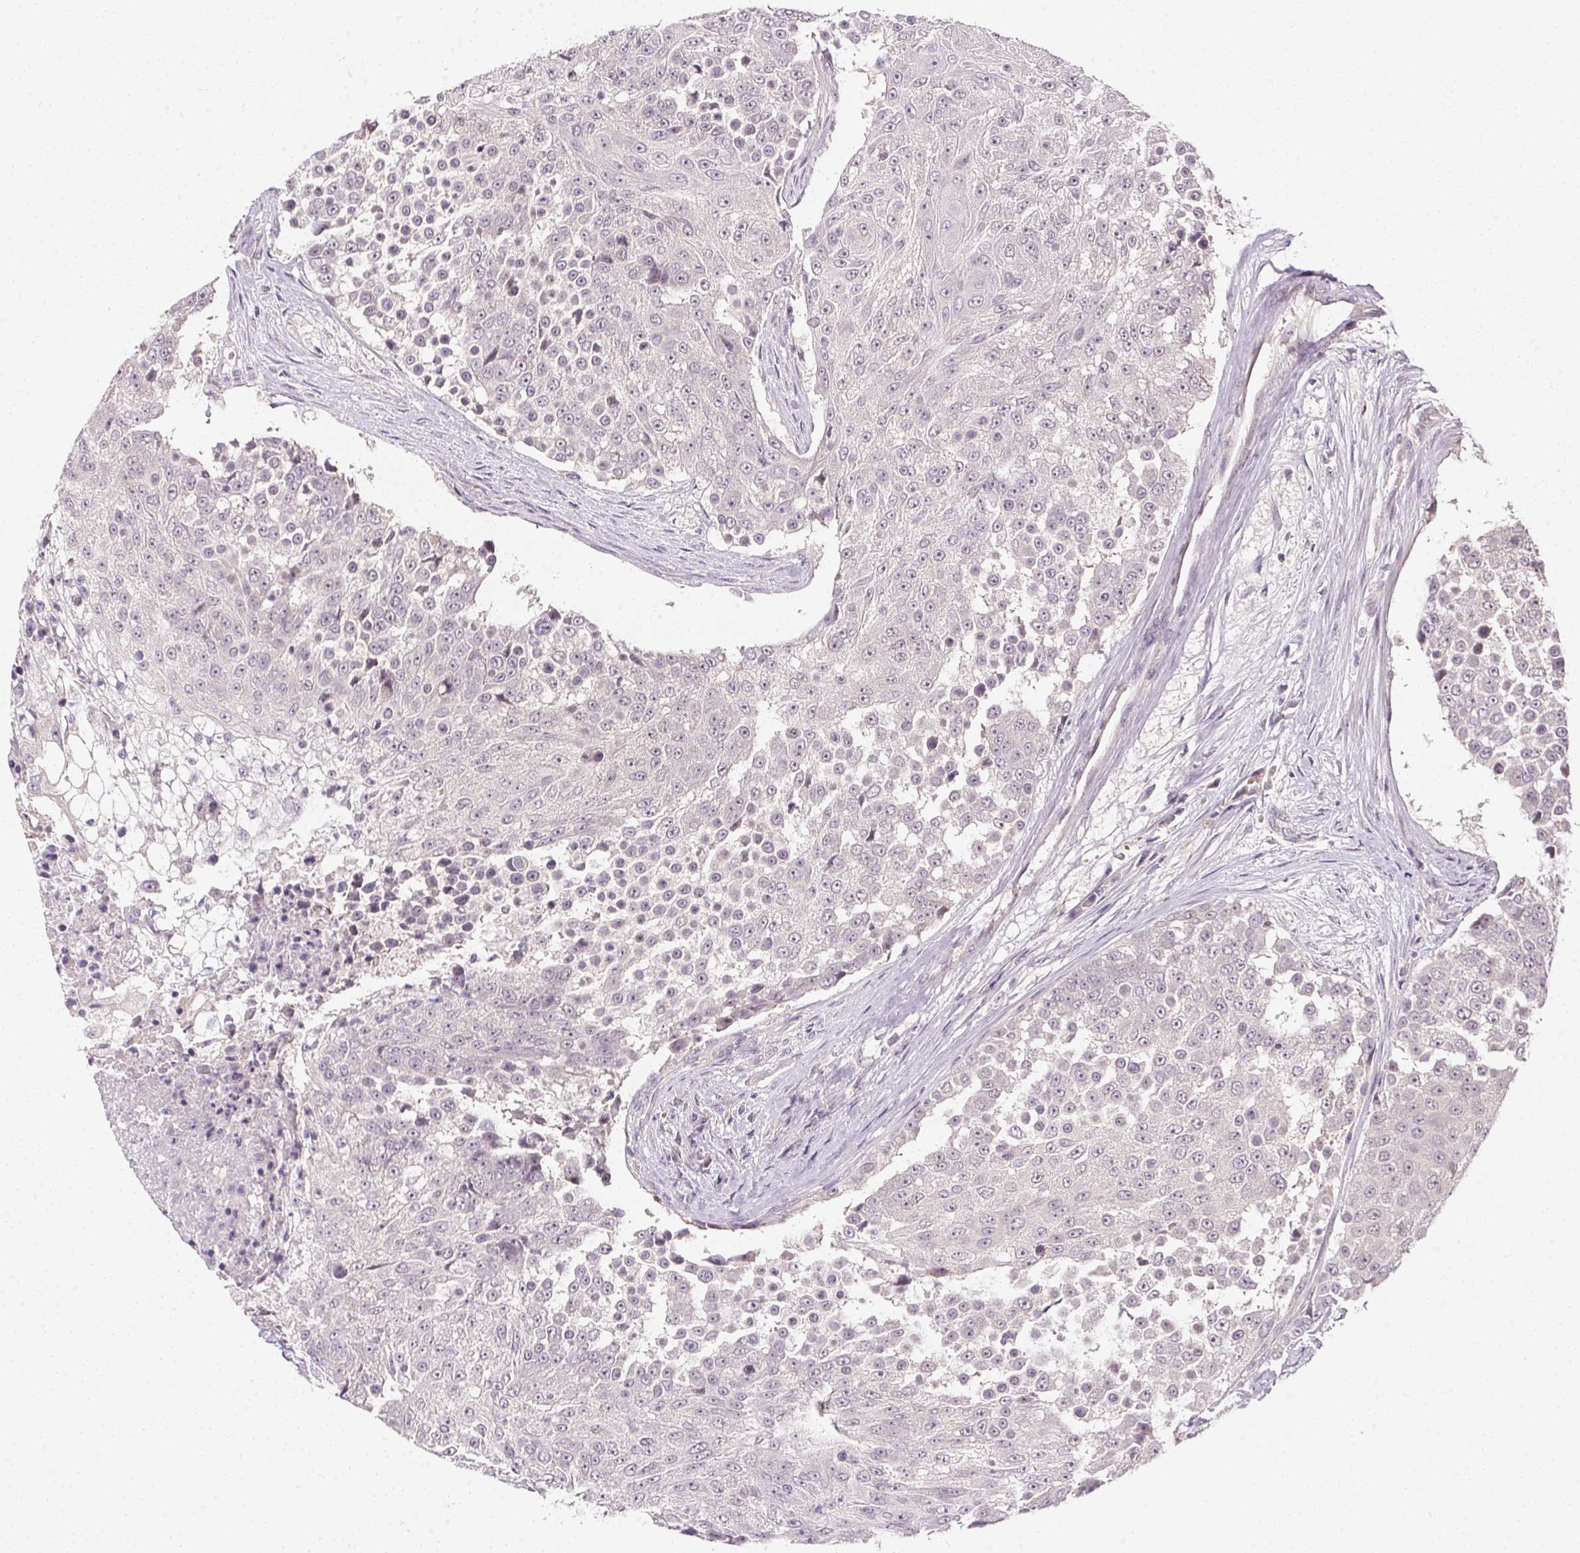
{"staining": {"intensity": "negative", "quantity": "none", "location": "none"}, "tissue": "urothelial cancer", "cell_type": "Tumor cells", "image_type": "cancer", "snomed": [{"axis": "morphology", "description": "Urothelial carcinoma, High grade"}, {"axis": "topography", "description": "Urinary bladder"}], "caption": "High-grade urothelial carcinoma stained for a protein using immunohistochemistry exhibits no positivity tumor cells.", "gene": "TTC23L", "patient": {"sex": "female", "age": 63}}